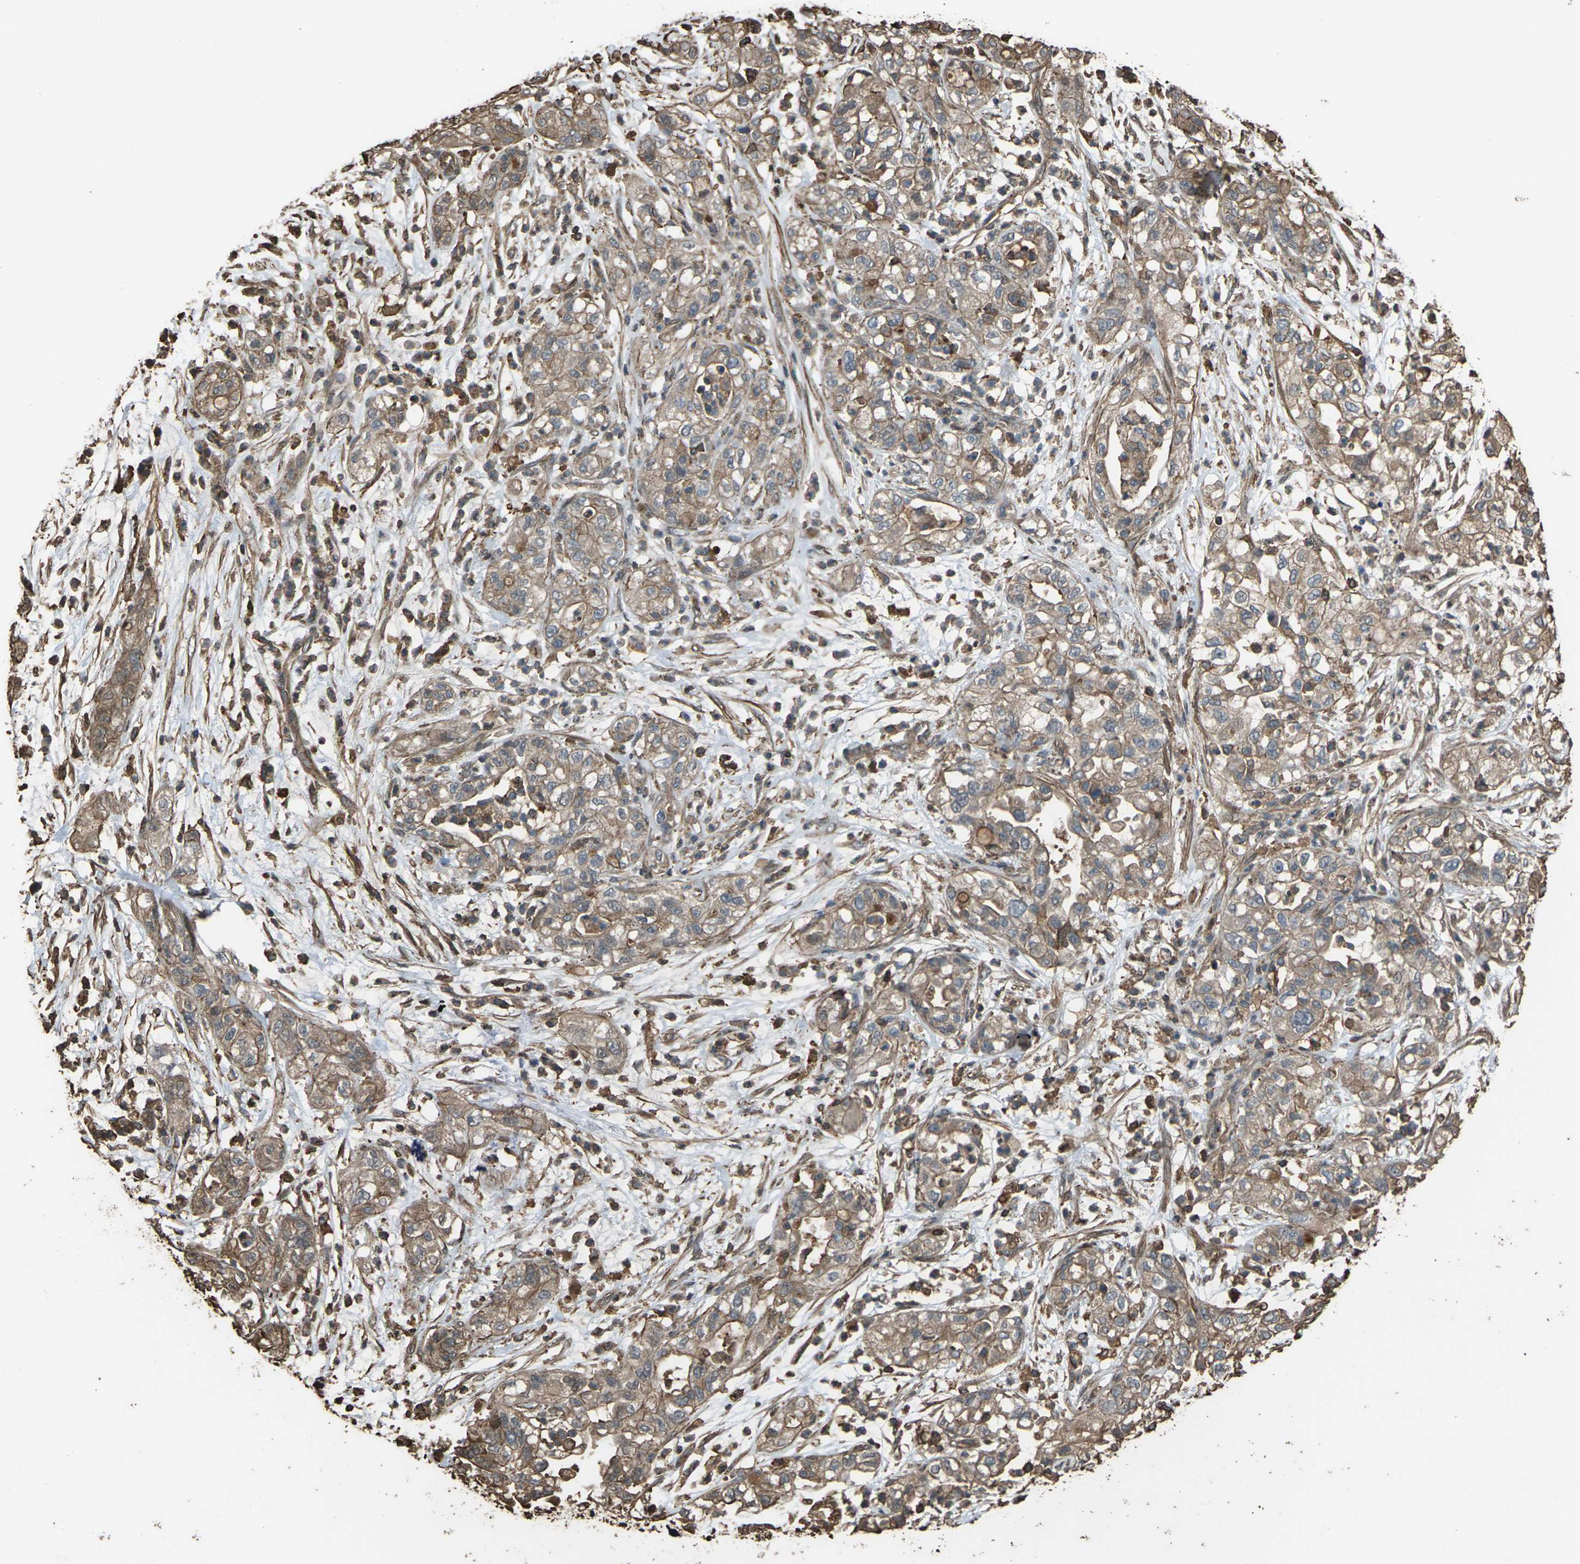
{"staining": {"intensity": "moderate", "quantity": ">75%", "location": "cytoplasmic/membranous"}, "tissue": "pancreatic cancer", "cell_type": "Tumor cells", "image_type": "cancer", "snomed": [{"axis": "morphology", "description": "Adenocarcinoma, NOS"}, {"axis": "topography", "description": "Pancreas"}], "caption": "Protein expression analysis of human pancreatic cancer reveals moderate cytoplasmic/membranous staining in about >75% of tumor cells.", "gene": "DHPS", "patient": {"sex": "female", "age": 78}}